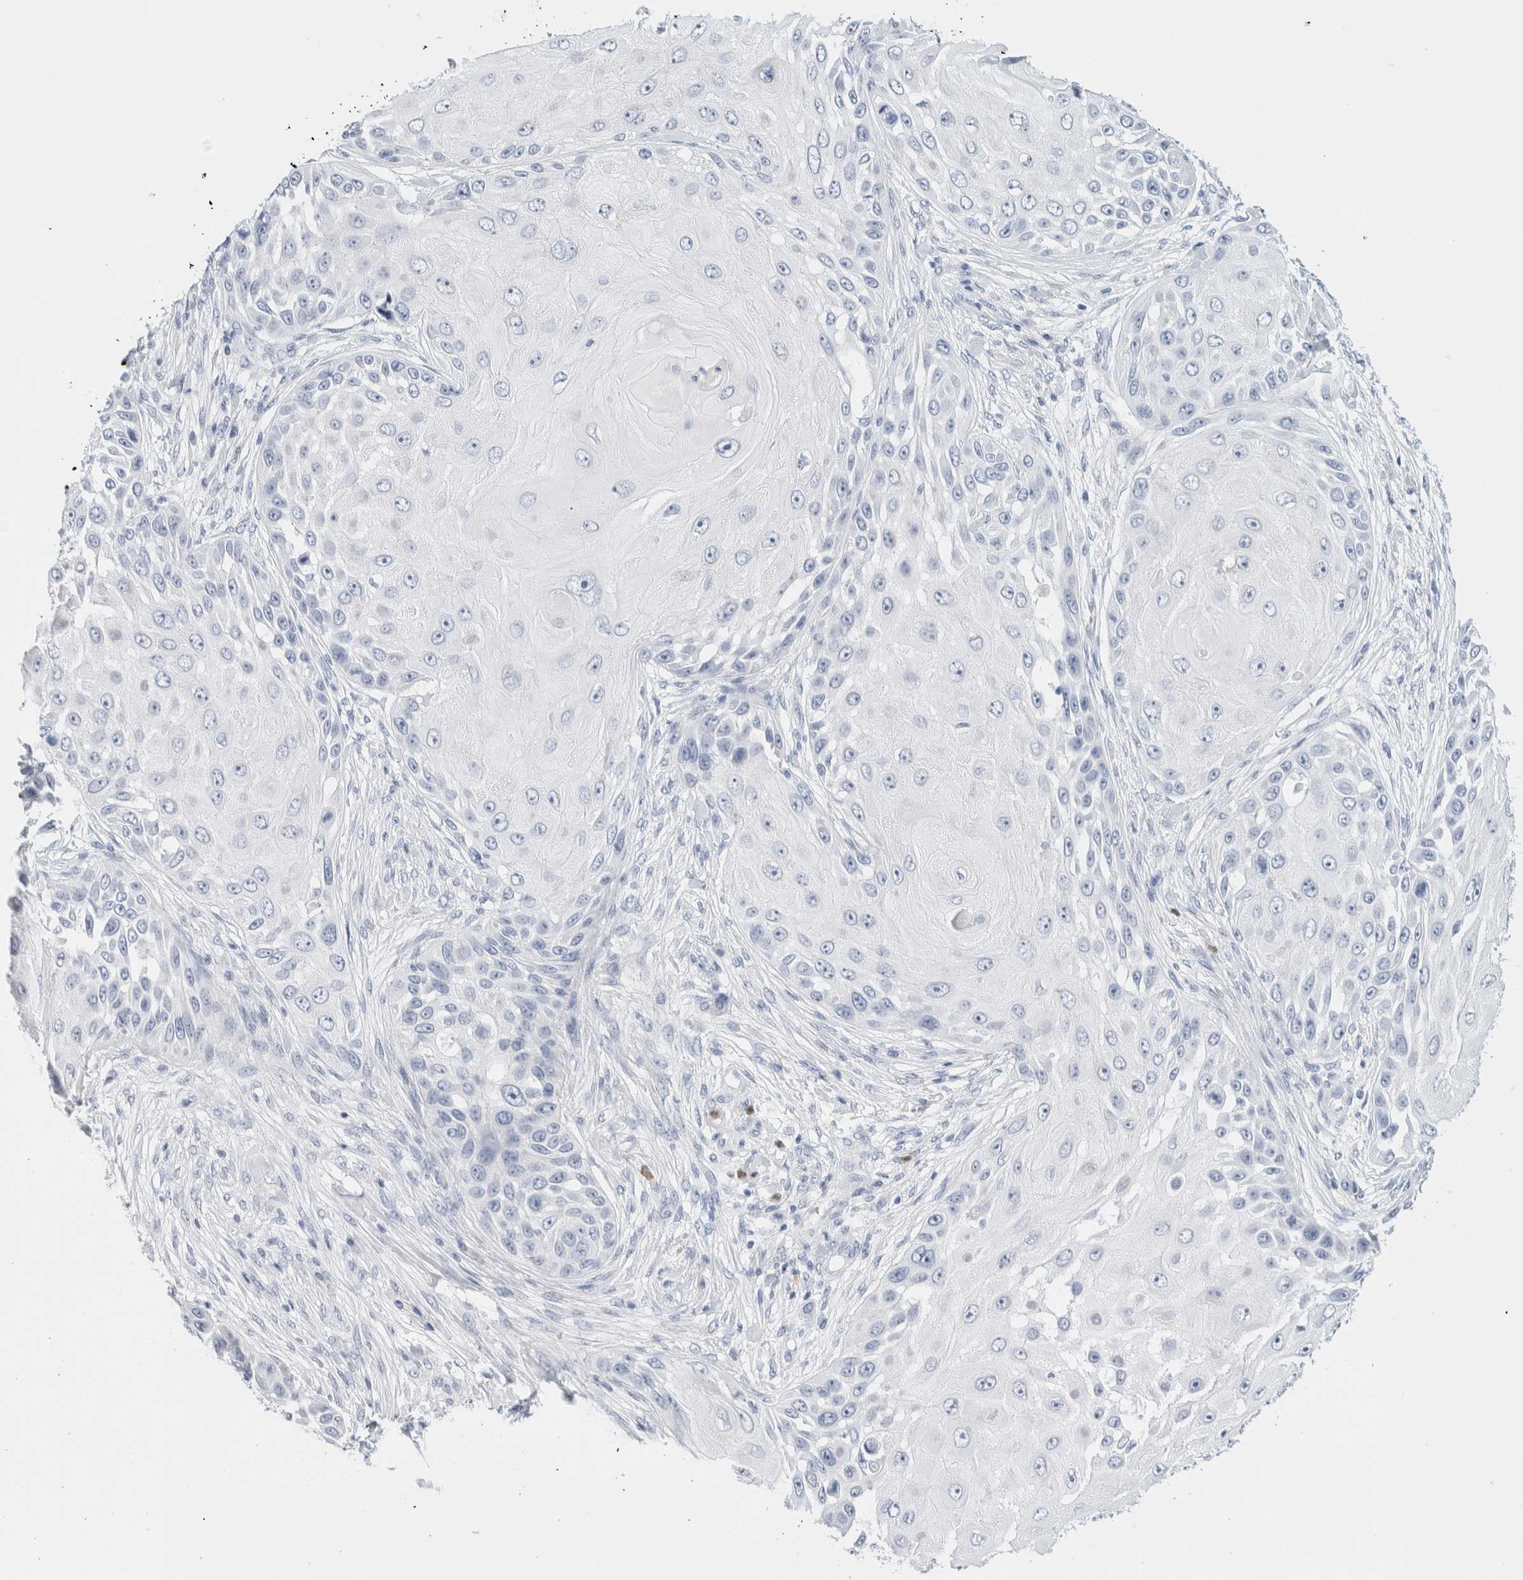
{"staining": {"intensity": "negative", "quantity": "none", "location": "none"}, "tissue": "skin cancer", "cell_type": "Tumor cells", "image_type": "cancer", "snomed": [{"axis": "morphology", "description": "Squamous cell carcinoma, NOS"}, {"axis": "topography", "description": "Skin"}], "caption": "Protein analysis of skin cancer exhibits no significant staining in tumor cells. Brightfield microscopy of IHC stained with DAB (brown) and hematoxylin (blue), captured at high magnification.", "gene": "ARG1", "patient": {"sex": "female", "age": 44}}